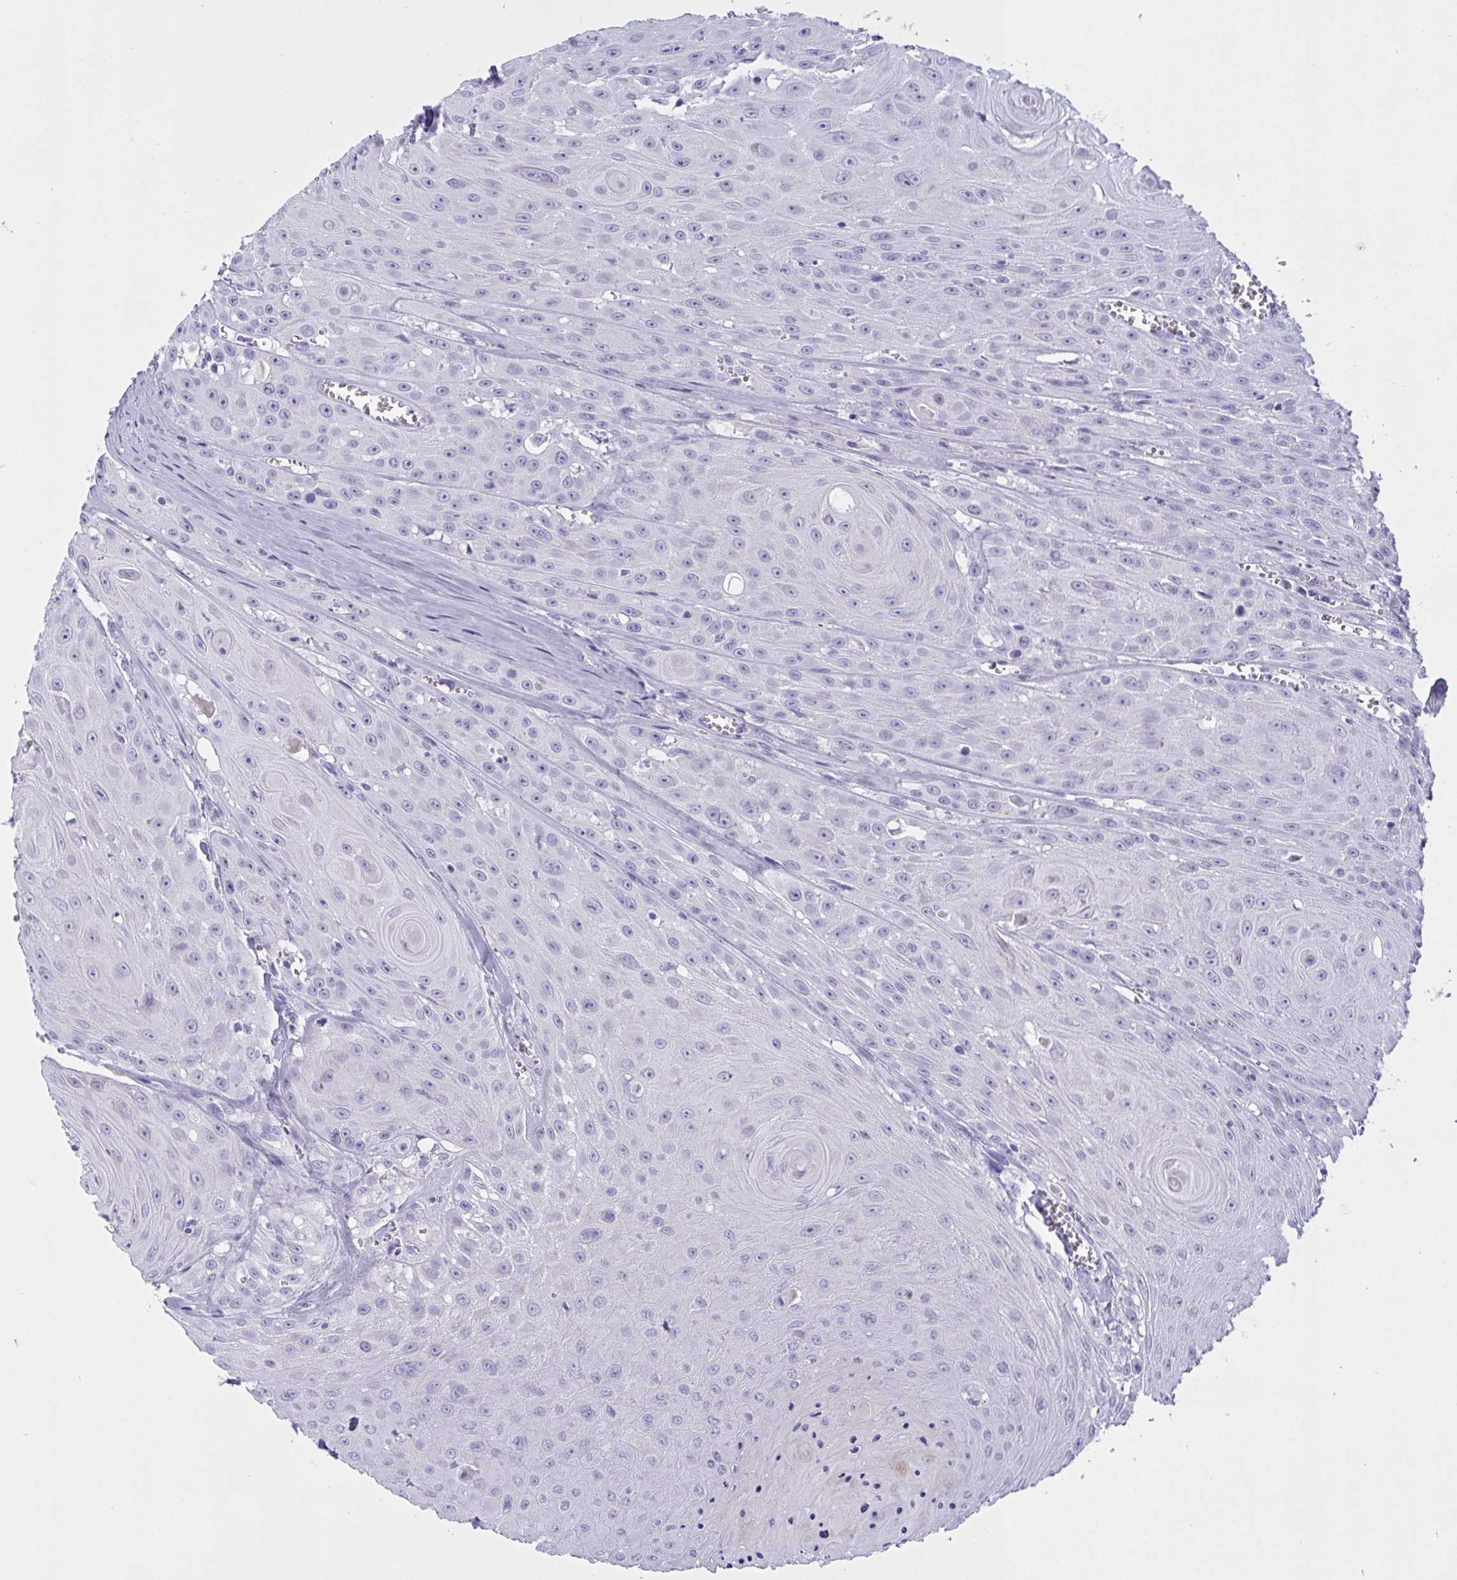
{"staining": {"intensity": "negative", "quantity": "none", "location": "none"}, "tissue": "head and neck cancer", "cell_type": "Tumor cells", "image_type": "cancer", "snomed": [{"axis": "morphology", "description": "Squamous cell carcinoma, NOS"}, {"axis": "topography", "description": "Oral tissue"}, {"axis": "topography", "description": "Head-Neck"}], "caption": "Immunohistochemistry image of neoplastic tissue: human squamous cell carcinoma (head and neck) stained with DAB exhibits no significant protein staining in tumor cells.", "gene": "OXLD1", "patient": {"sex": "male", "age": 81}}